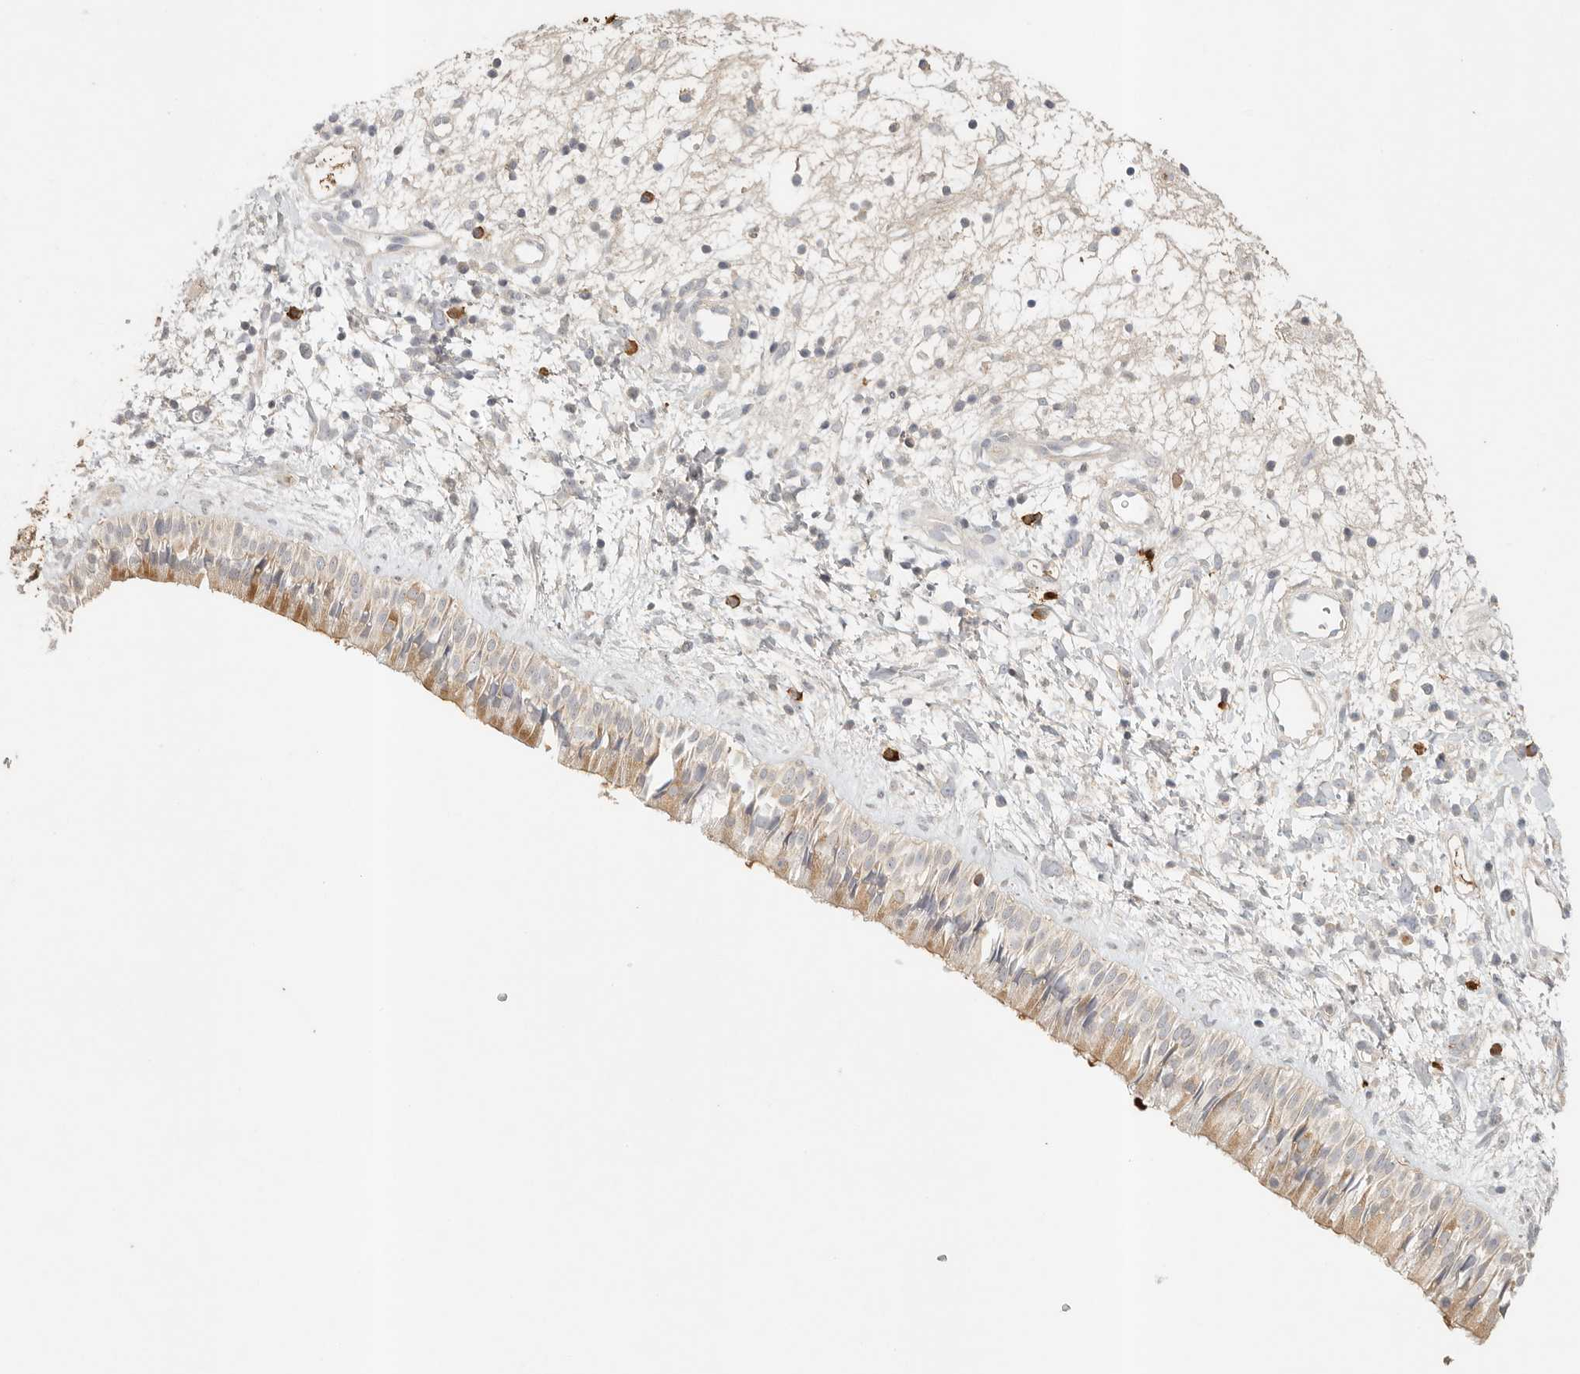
{"staining": {"intensity": "moderate", "quantity": "25%-75%", "location": "cytoplasmic/membranous"}, "tissue": "nasopharynx", "cell_type": "Respiratory epithelial cells", "image_type": "normal", "snomed": [{"axis": "morphology", "description": "Normal tissue, NOS"}, {"axis": "topography", "description": "Nasopharynx"}], "caption": "Nasopharynx stained with a brown dye reveals moderate cytoplasmic/membranous positive positivity in approximately 25%-75% of respiratory epithelial cells.", "gene": "SLC25A36", "patient": {"sex": "male", "age": 22}}